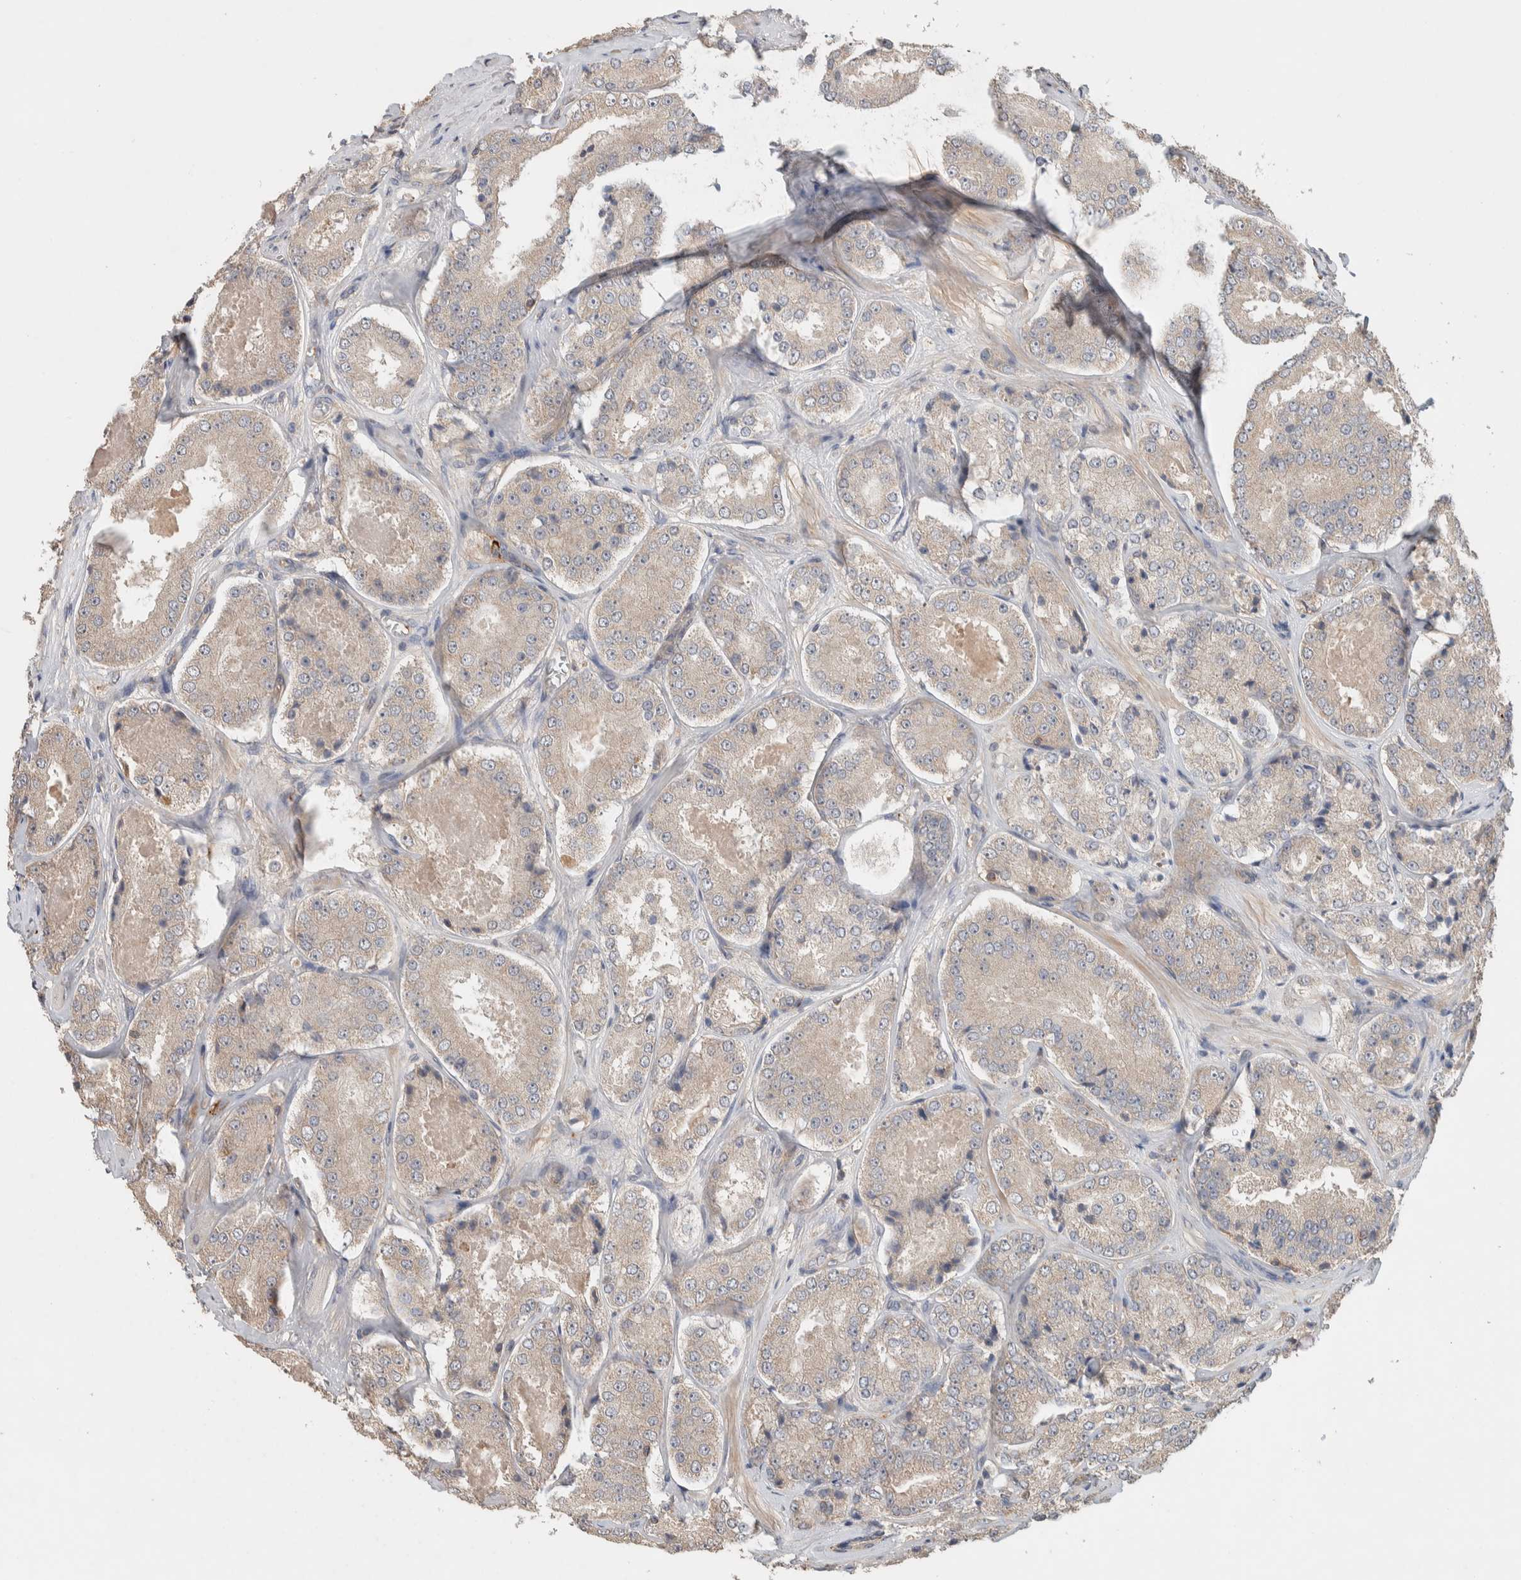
{"staining": {"intensity": "weak", "quantity": "<25%", "location": "cytoplasmic/membranous"}, "tissue": "prostate cancer", "cell_type": "Tumor cells", "image_type": "cancer", "snomed": [{"axis": "morphology", "description": "Adenocarcinoma, High grade"}, {"axis": "topography", "description": "Prostate"}], "caption": "The image reveals no staining of tumor cells in adenocarcinoma (high-grade) (prostate).", "gene": "DEPTOR", "patient": {"sex": "male", "age": 65}}